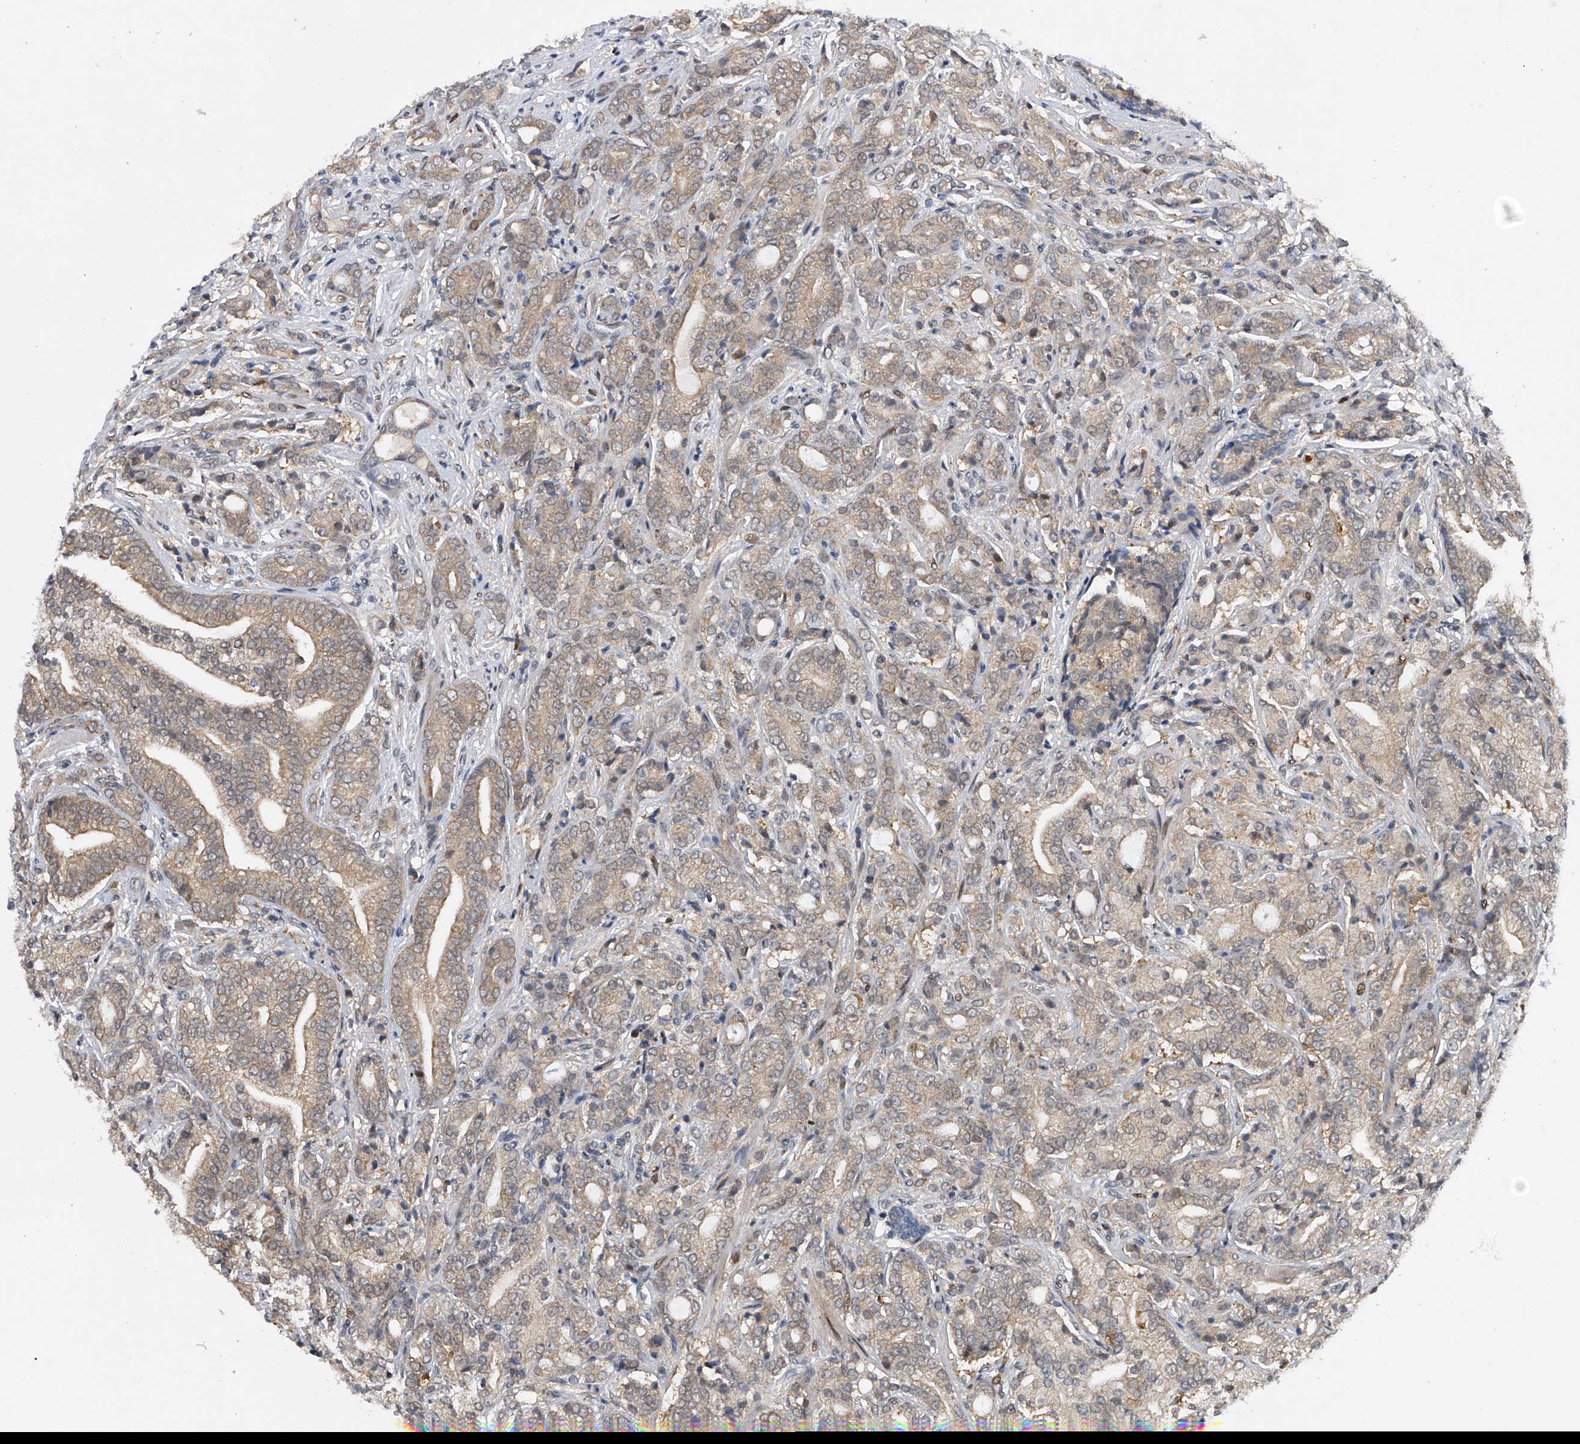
{"staining": {"intensity": "negative", "quantity": "none", "location": "none"}, "tissue": "prostate cancer", "cell_type": "Tumor cells", "image_type": "cancer", "snomed": [{"axis": "morphology", "description": "Adenocarcinoma, High grade"}, {"axis": "topography", "description": "Prostate"}], "caption": "This is a histopathology image of immunohistochemistry (IHC) staining of prostate adenocarcinoma (high-grade), which shows no positivity in tumor cells. (DAB immunohistochemistry (IHC), high magnification).", "gene": "RWDD2A", "patient": {"sex": "male", "age": 57}}